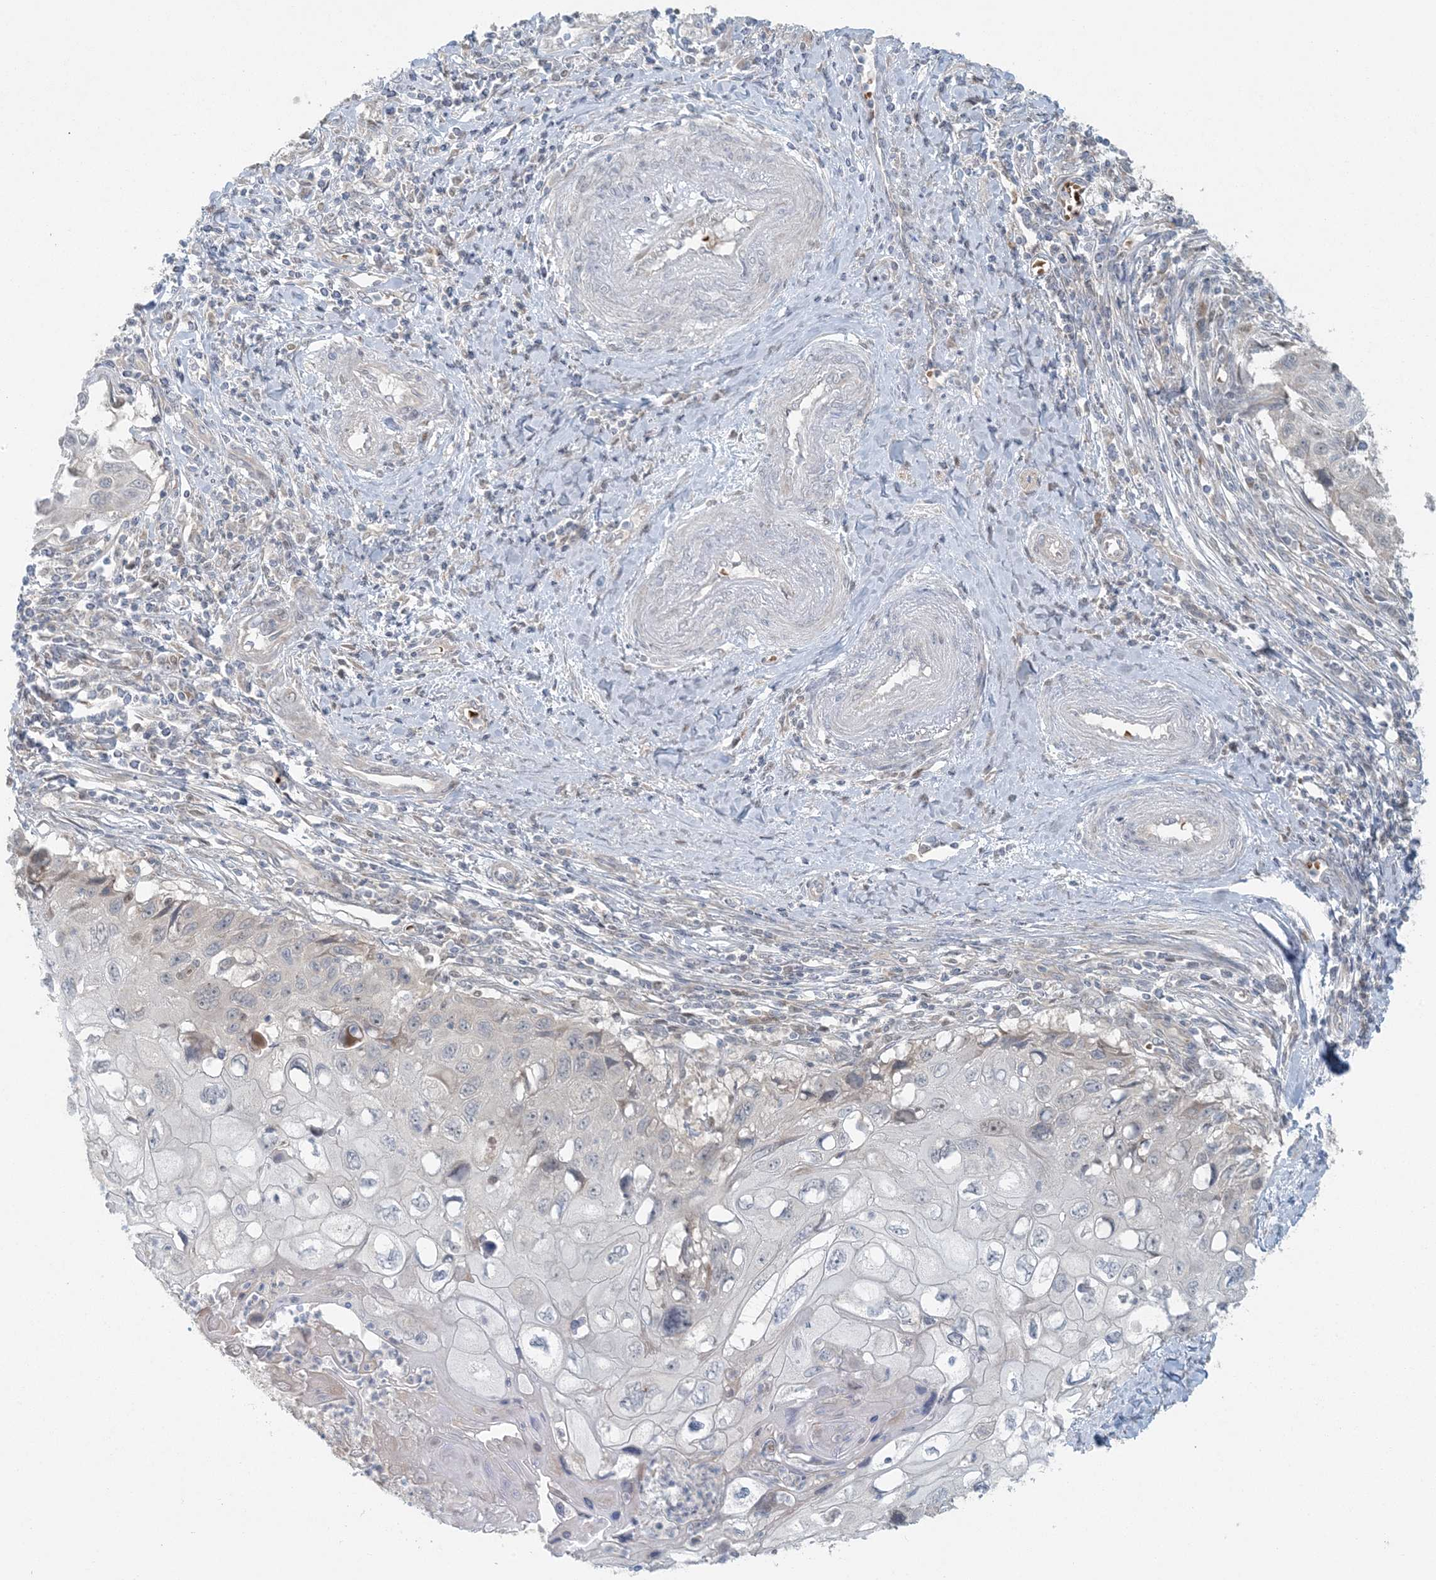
{"staining": {"intensity": "negative", "quantity": "none", "location": "none"}, "tissue": "cervical cancer", "cell_type": "Tumor cells", "image_type": "cancer", "snomed": [{"axis": "morphology", "description": "Squamous cell carcinoma, NOS"}, {"axis": "topography", "description": "Cervix"}], "caption": "Cervical cancer (squamous cell carcinoma) stained for a protein using immunohistochemistry demonstrates no expression tumor cells.", "gene": "CTDNEP1", "patient": {"sex": "female", "age": 70}}